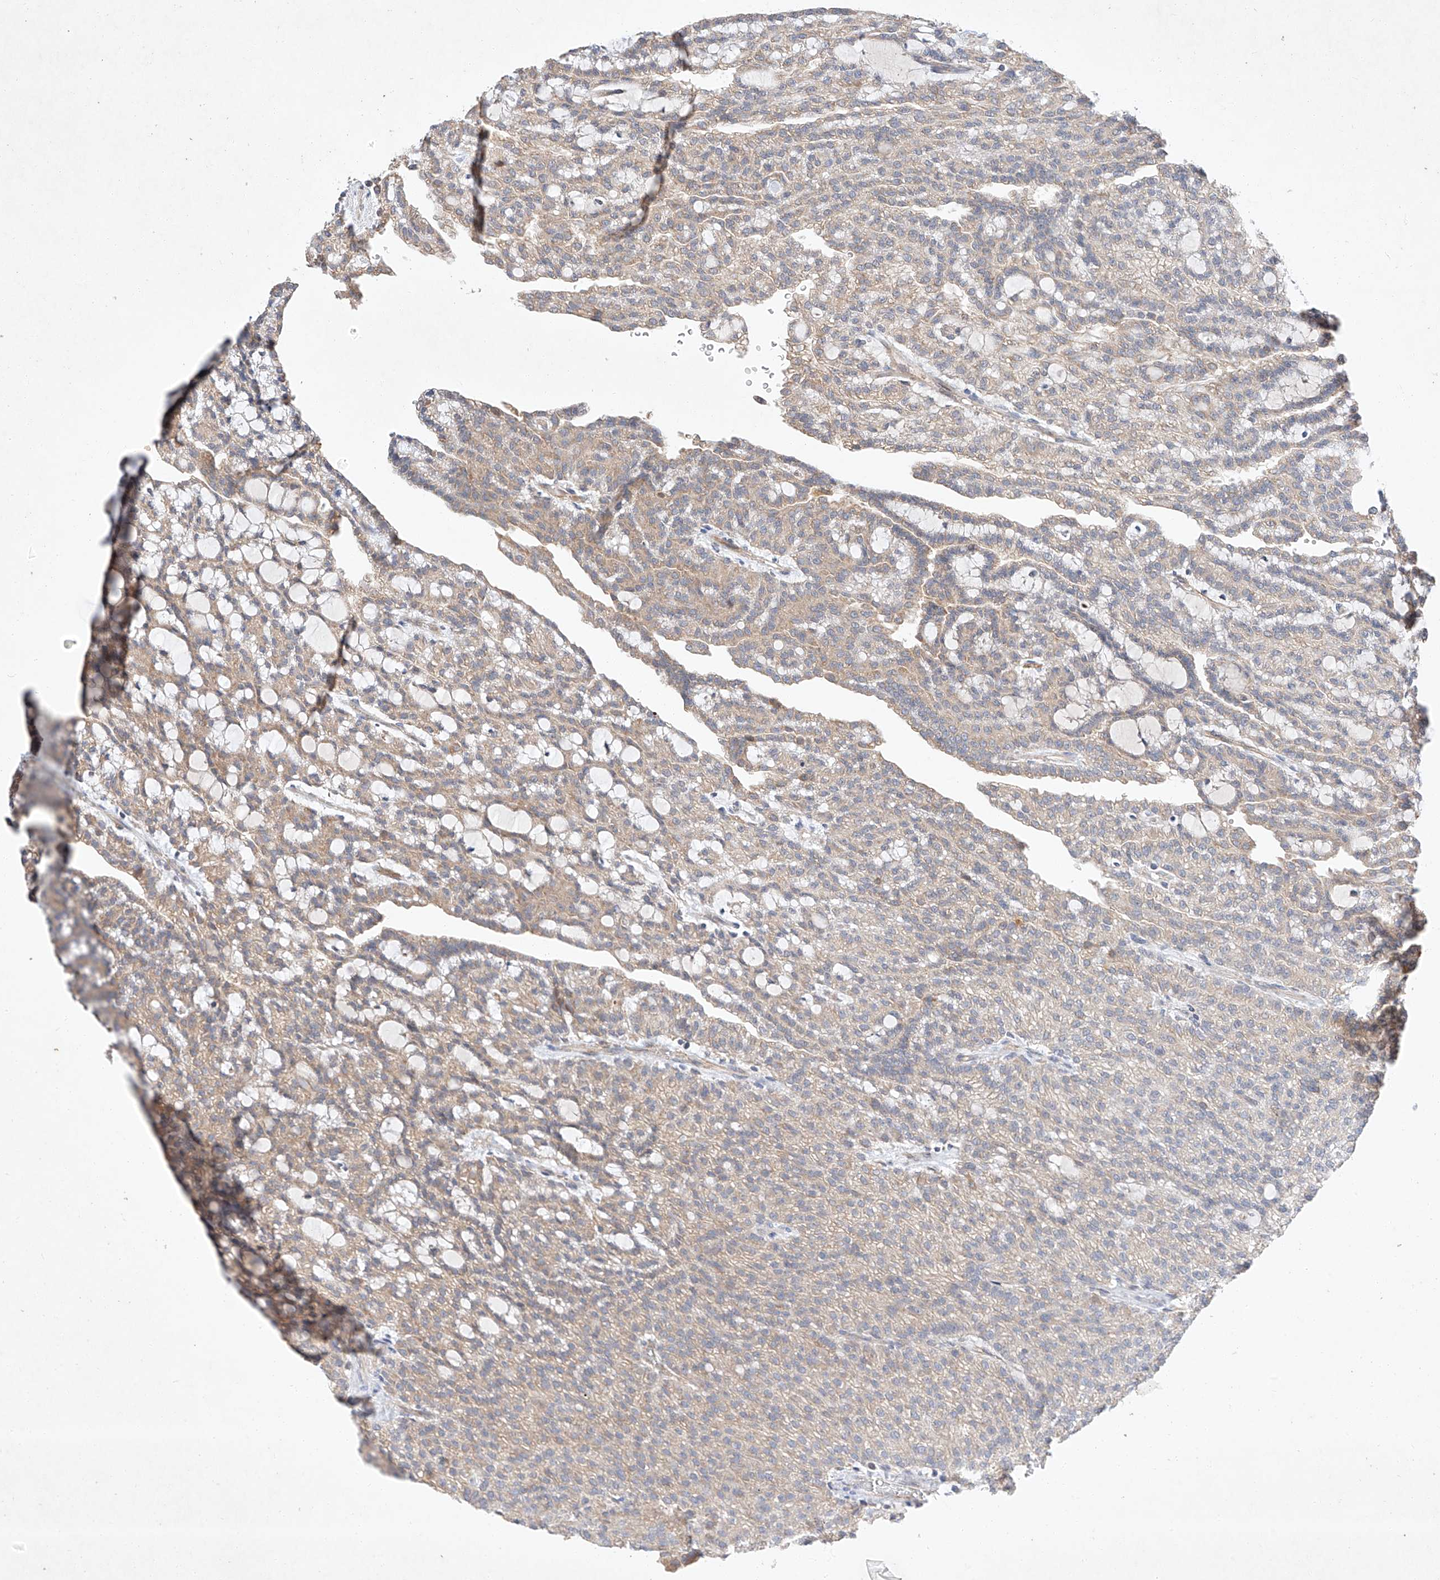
{"staining": {"intensity": "weak", "quantity": "25%-75%", "location": "cytoplasmic/membranous"}, "tissue": "renal cancer", "cell_type": "Tumor cells", "image_type": "cancer", "snomed": [{"axis": "morphology", "description": "Adenocarcinoma, NOS"}, {"axis": "topography", "description": "Kidney"}], "caption": "This is a micrograph of immunohistochemistry staining of adenocarcinoma (renal), which shows weak staining in the cytoplasmic/membranous of tumor cells.", "gene": "C6orf118", "patient": {"sex": "male", "age": 63}}